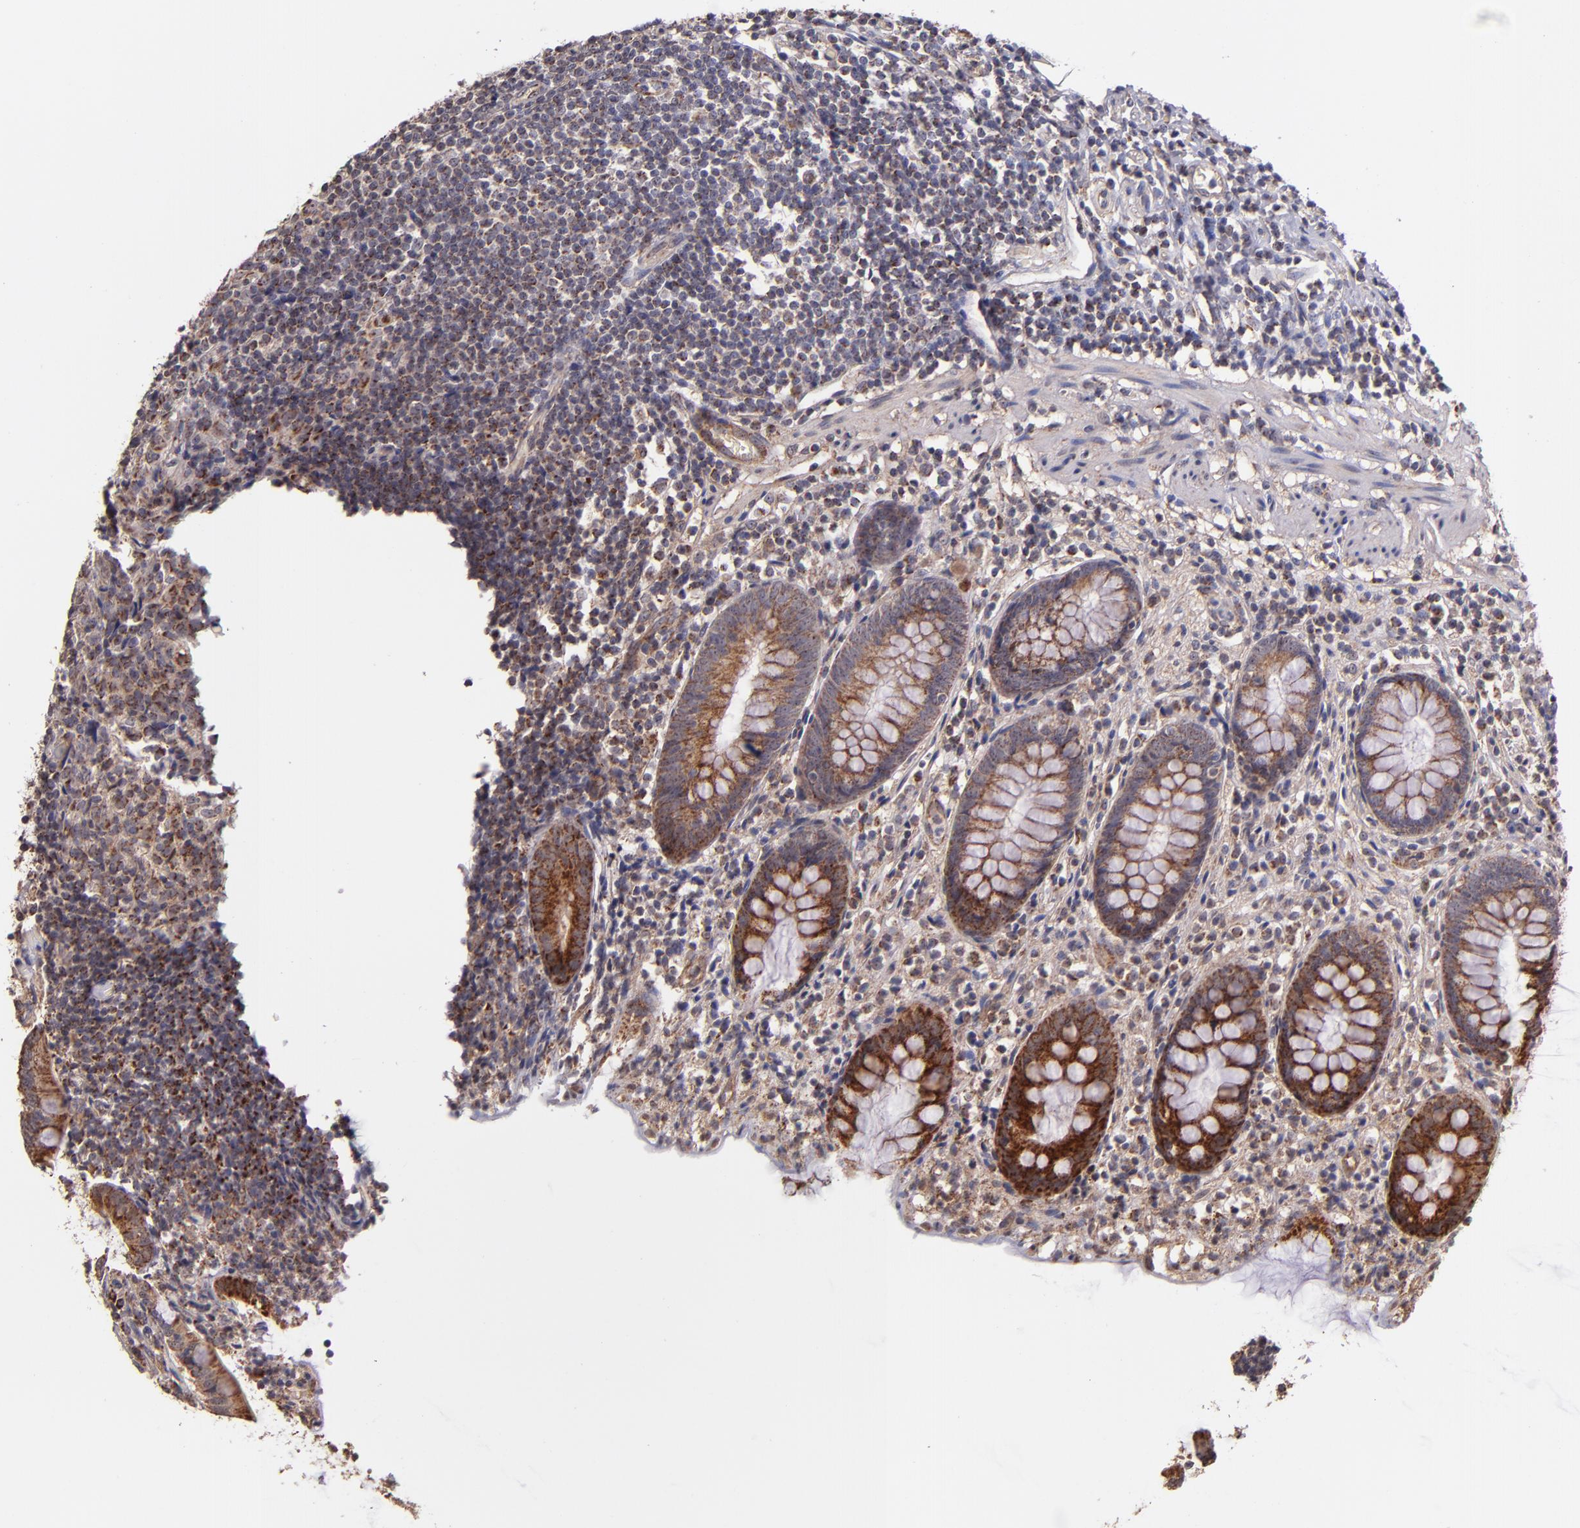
{"staining": {"intensity": "moderate", "quantity": ">75%", "location": "cytoplasmic/membranous"}, "tissue": "appendix", "cell_type": "Glandular cells", "image_type": "normal", "snomed": [{"axis": "morphology", "description": "Normal tissue, NOS"}, {"axis": "topography", "description": "Appendix"}], "caption": "IHC staining of normal appendix, which displays medium levels of moderate cytoplasmic/membranous staining in about >75% of glandular cells indicating moderate cytoplasmic/membranous protein expression. The staining was performed using DAB (3,3'-diaminobenzidine) (brown) for protein detection and nuclei were counterstained in hematoxylin (blue).", "gene": "SHC1", "patient": {"sex": "male", "age": 38}}